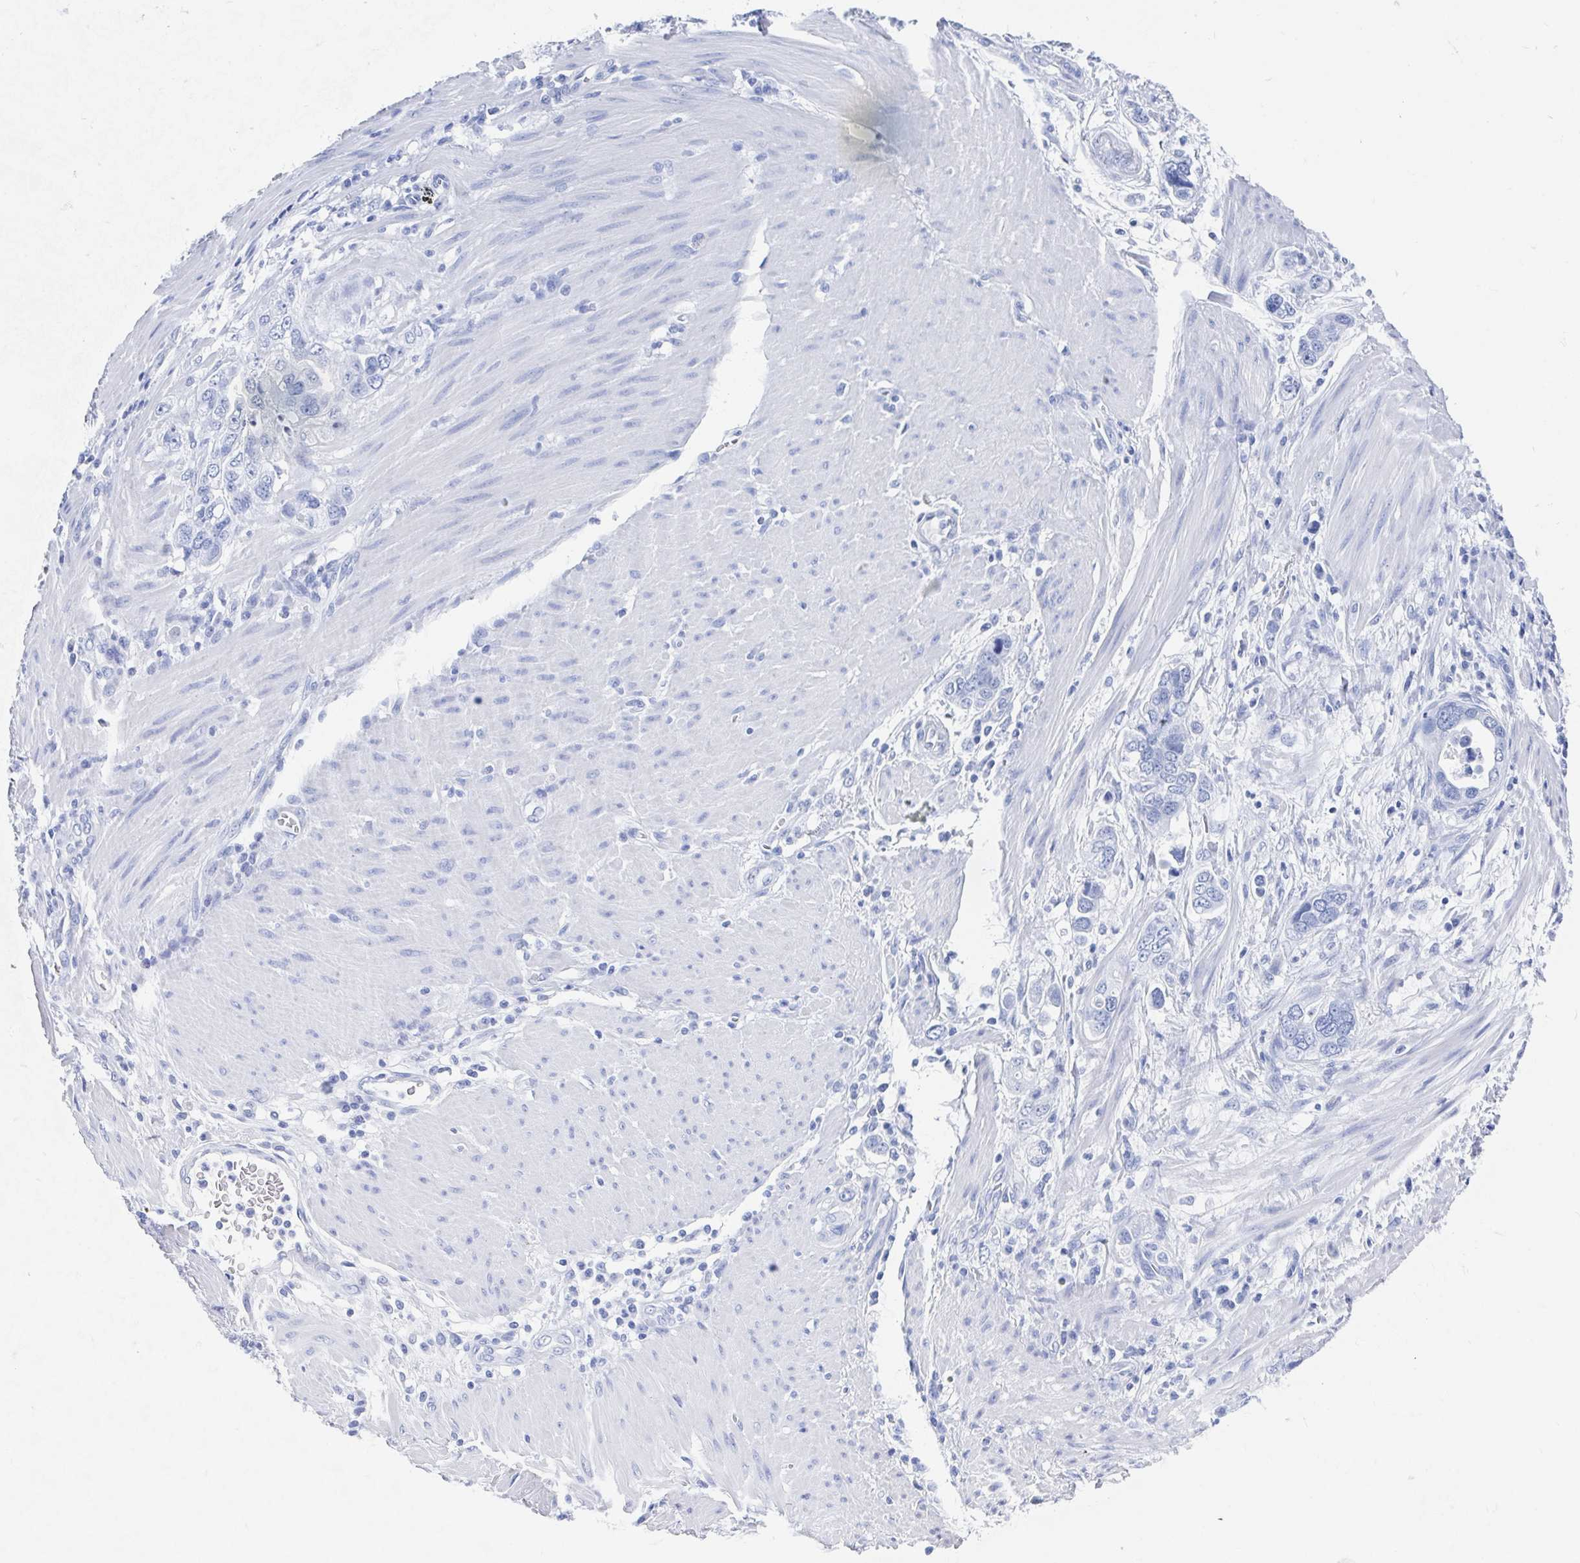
{"staining": {"intensity": "negative", "quantity": "none", "location": "none"}, "tissue": "stomach cancer", "cell_type": "Tumor cells", "image_type": "cancer", "snomed": [{"axis": "morphology", "description": "Adenocarcinoma, NOS"}, {"axis": "topography", "description": "Stomach, lower"}], "caption": "Immunohistochemistry (IHC) of adenocarcinoma (stomach) exhibits no positivity in tumor cells. (Brightfield microscopy of DAB (3,3'-diaminobenzidine) IHC at high magnification).", "gene": "C10orf53", "patient": {"sex": "female", "age": 93}}